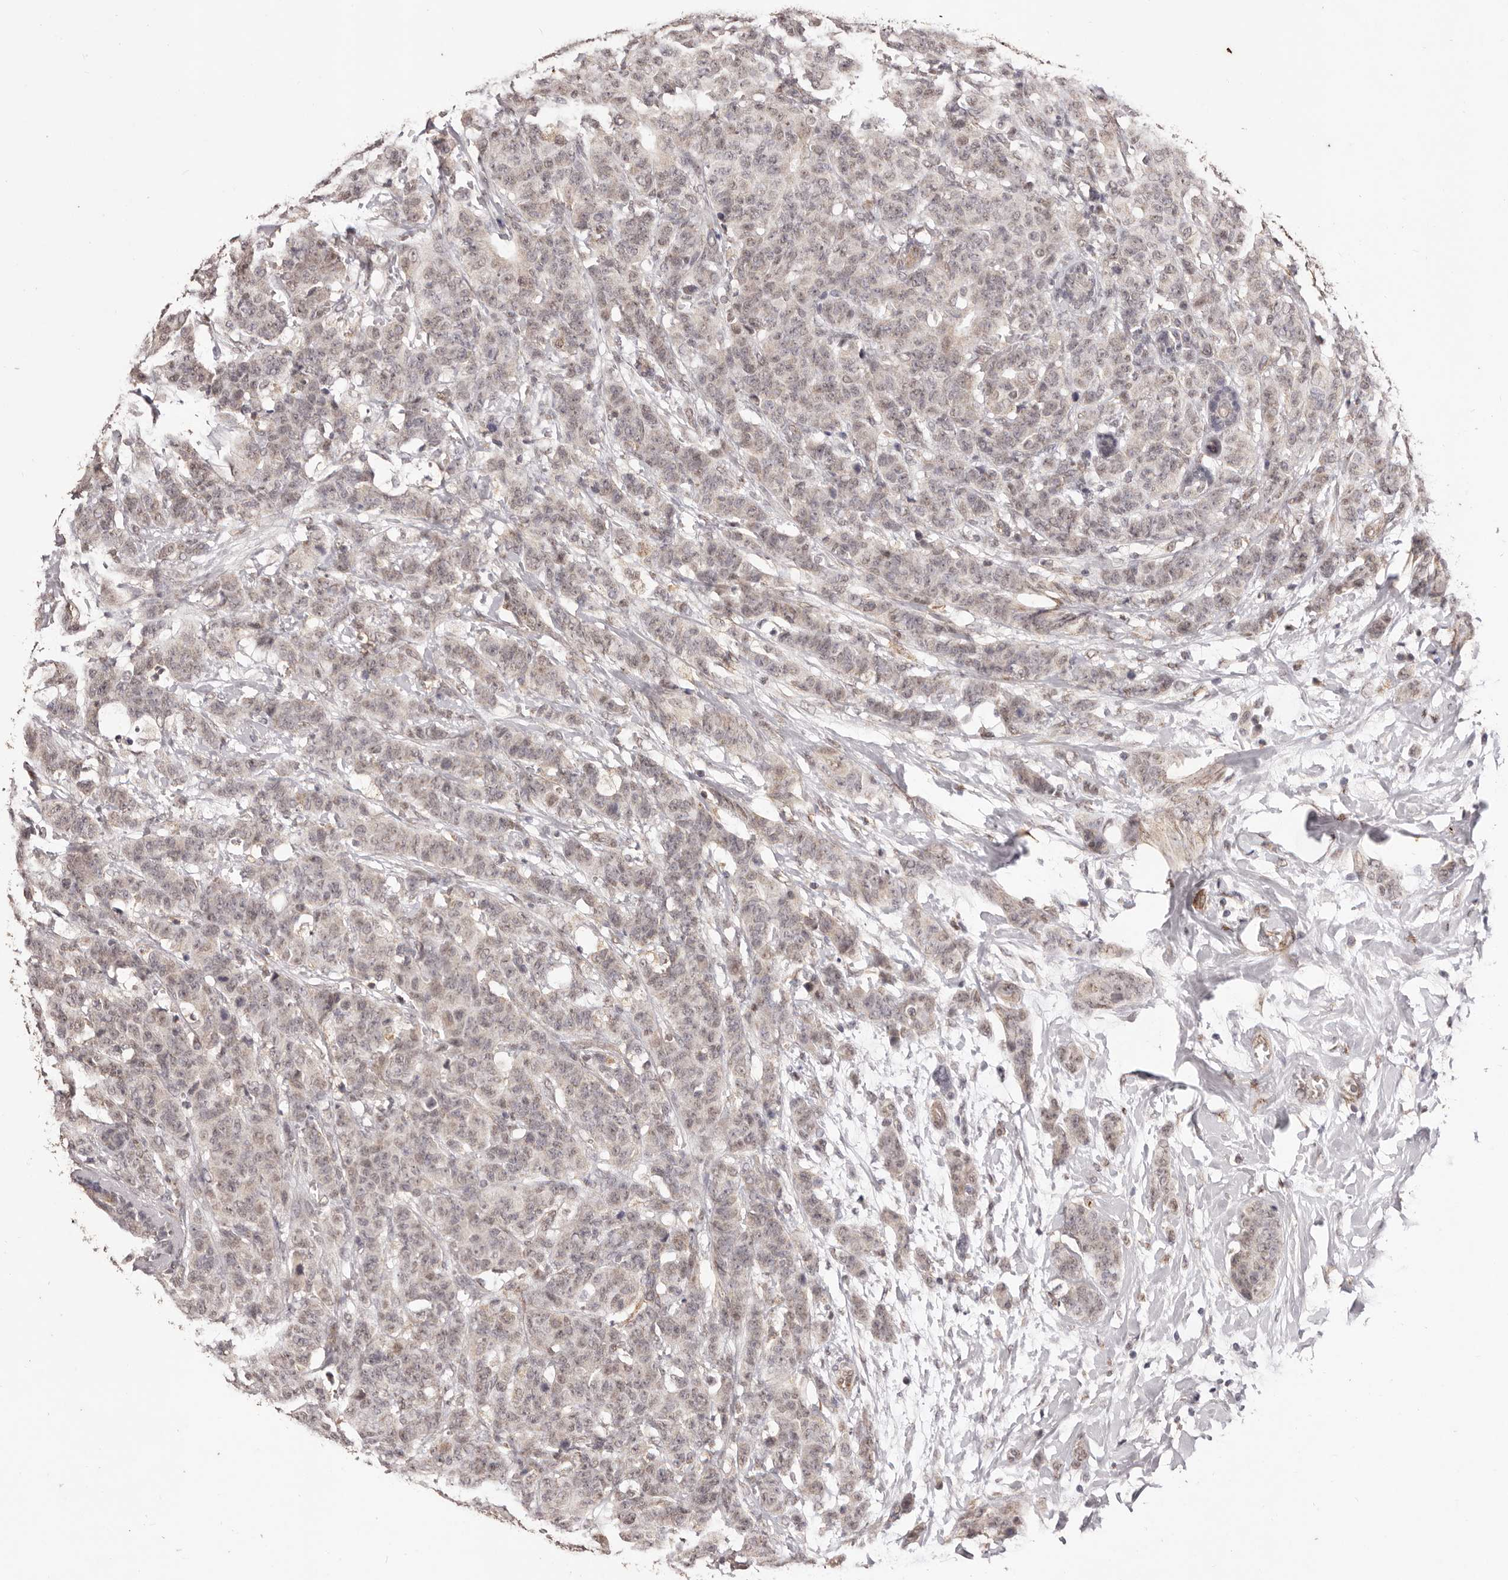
{"staining": {"intensity": "weak", "quantity": ">75%", "location": "nuclear"}, "tissue": "breast cancer", "cell_type": "Tumor cells", "image_type": "cancer", "snomed": [{"axis": "morphology", "description": "Normal tissue, NOS"}, {"axis": "morphology", "description": "Duct carcinoma"}, {"axis": "topography", "description": "Breast"}], "caption": "Breast cancer tissue demonstrates weak nuclear positivity in about >75% of tumor cells The staining was performed using DAB (3,3'-diaminobenzidine), with brown indicating positive protein expression. Nuclei are stained blue with hematoxylin.", "gene": "RPS6KA5", "patient": {"sex": "female", "age": 40}}